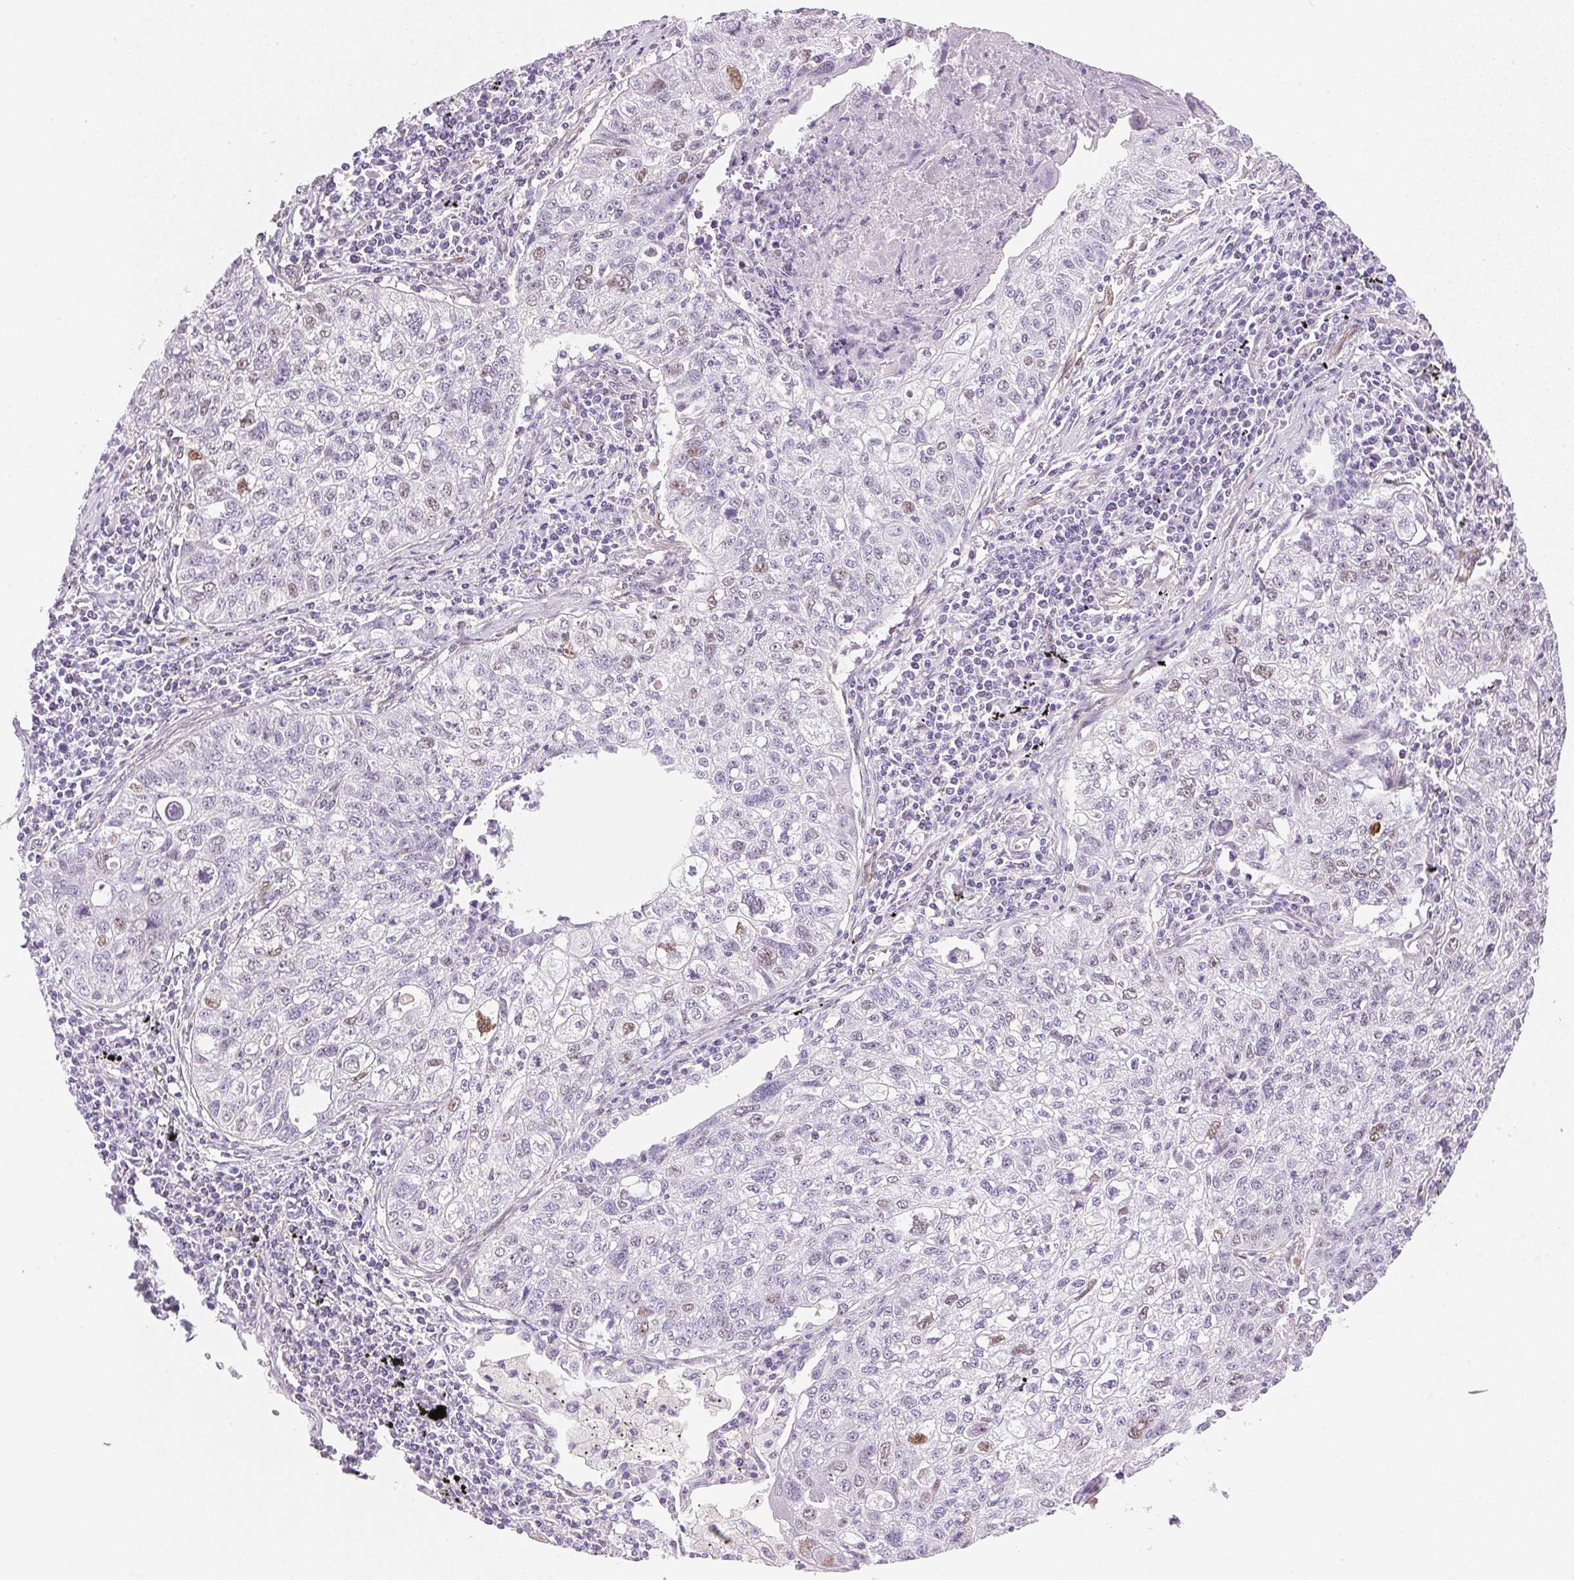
{"staining": {"intensity": "weak", "quantity": "<25%", "location": "nuclear"}, "tissue": "lung cancer", "cell_type": "Tumor cells", "image_type": "cancer", "snomed": [{"axis": "morphology", "description": "Normal morphology"}, {"axis": "morphology", "description": "Aneuploidy"}, {"axis": "morphology", "description": "Squamous cell carcinoma, NOS"}, {"axis": "topography", "description": "Lymph node"}, {"axis": "topography", "description": "Lung"}], "caption": "Immunohistochemistry (IHC) image of human squamous cell carcinoma (lung) stained for a protein (brown), which demonstrates no expression in tumor cells.", "gene": "SMTN", "patient": {"sex": "female", "age": 76}}